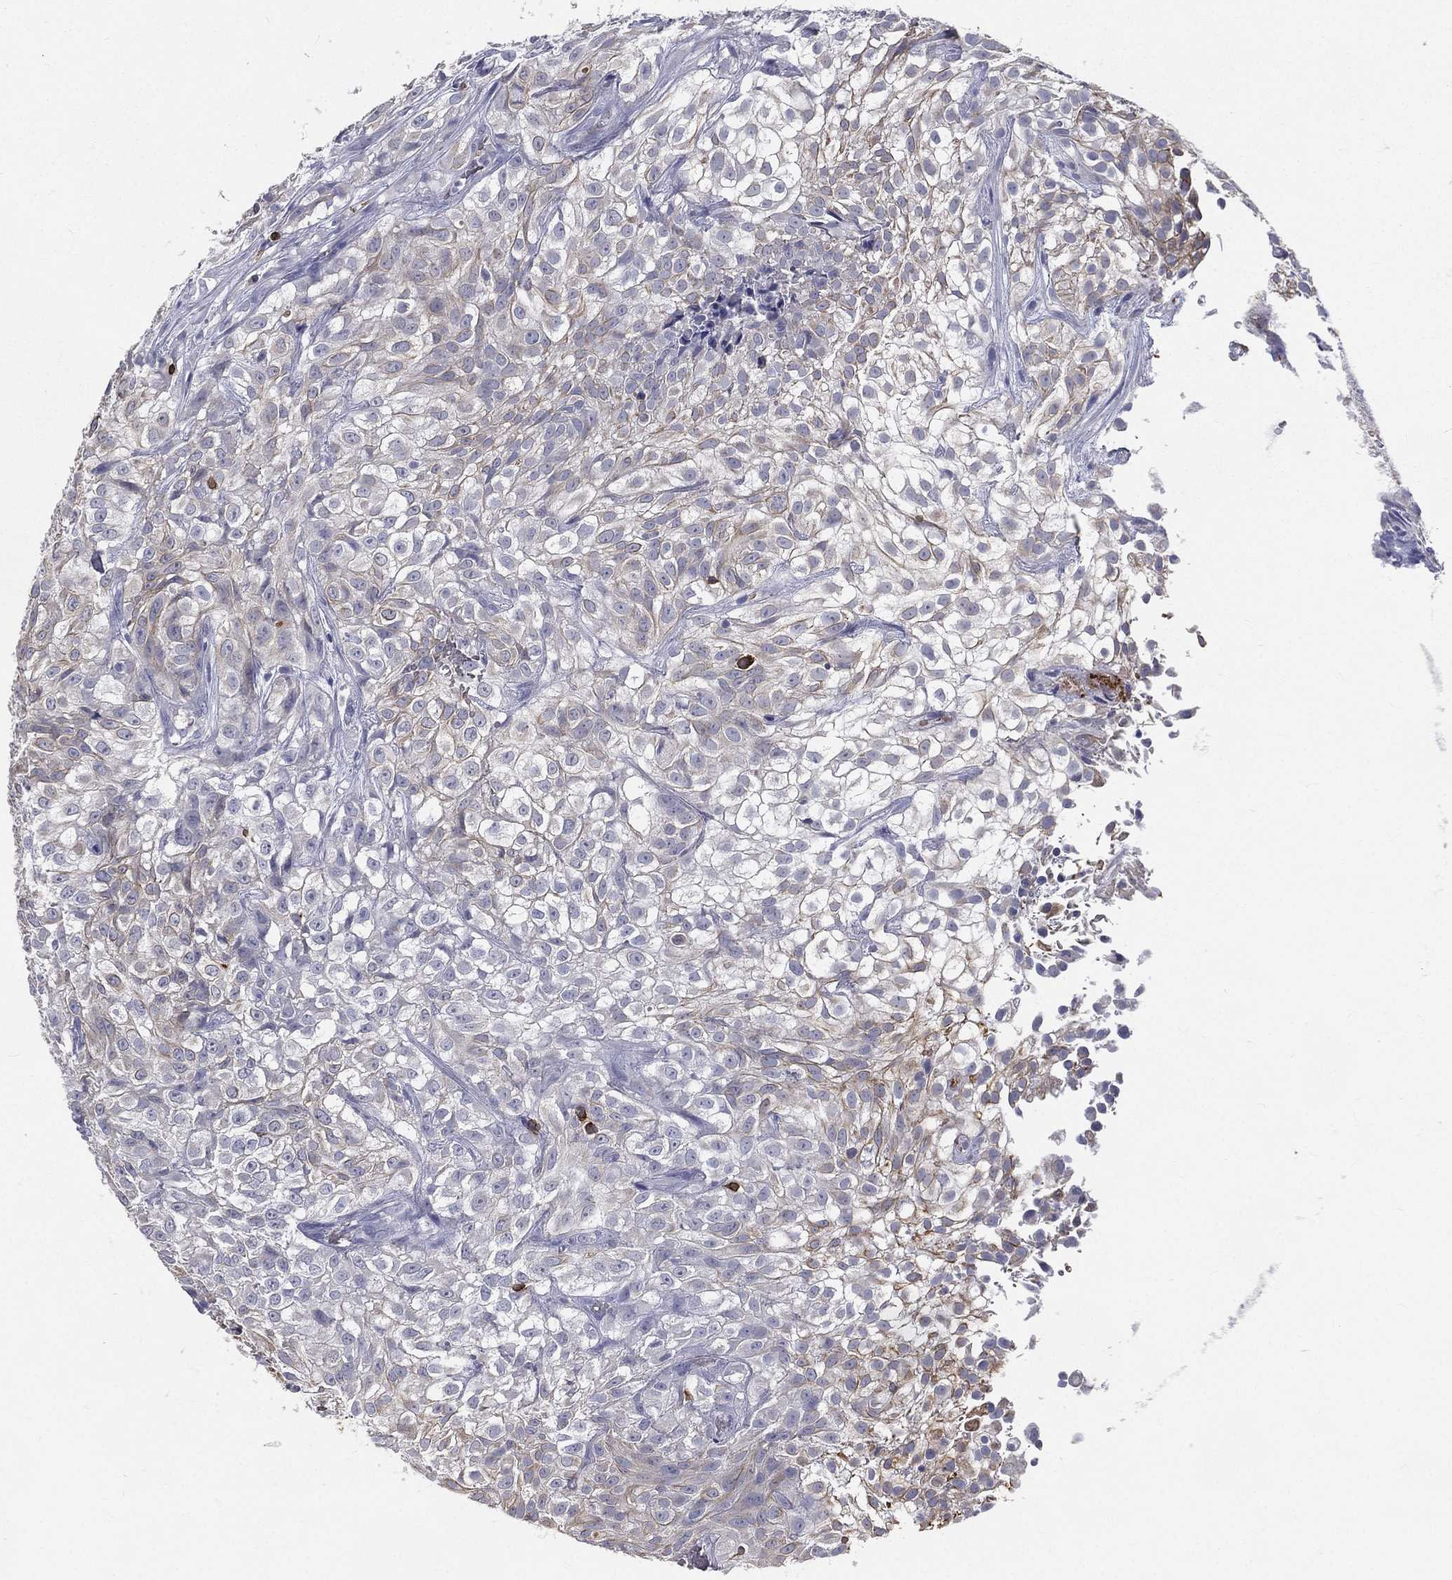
{"staining": {"intensity": "weak", "quantity": "<25%", "location": "cytoplasmic/membranous"}, "tissue": "urothelial cancer", "cell_type": "Tumor cells", "image_type": "cancer", "snomed": [{"axis": "morphology", "description": "Urothelial carcinoma, High grade"}, {"axis": "topography", "description": "Urinary bladder"}], "caption": "DAB immunohistochemical staining of urothelial cancer shows no significant staining in tumor cells. Nuclei are stained in blue.", "gene": "CTSW", "patient": {"sex": "male", "age": 56}}